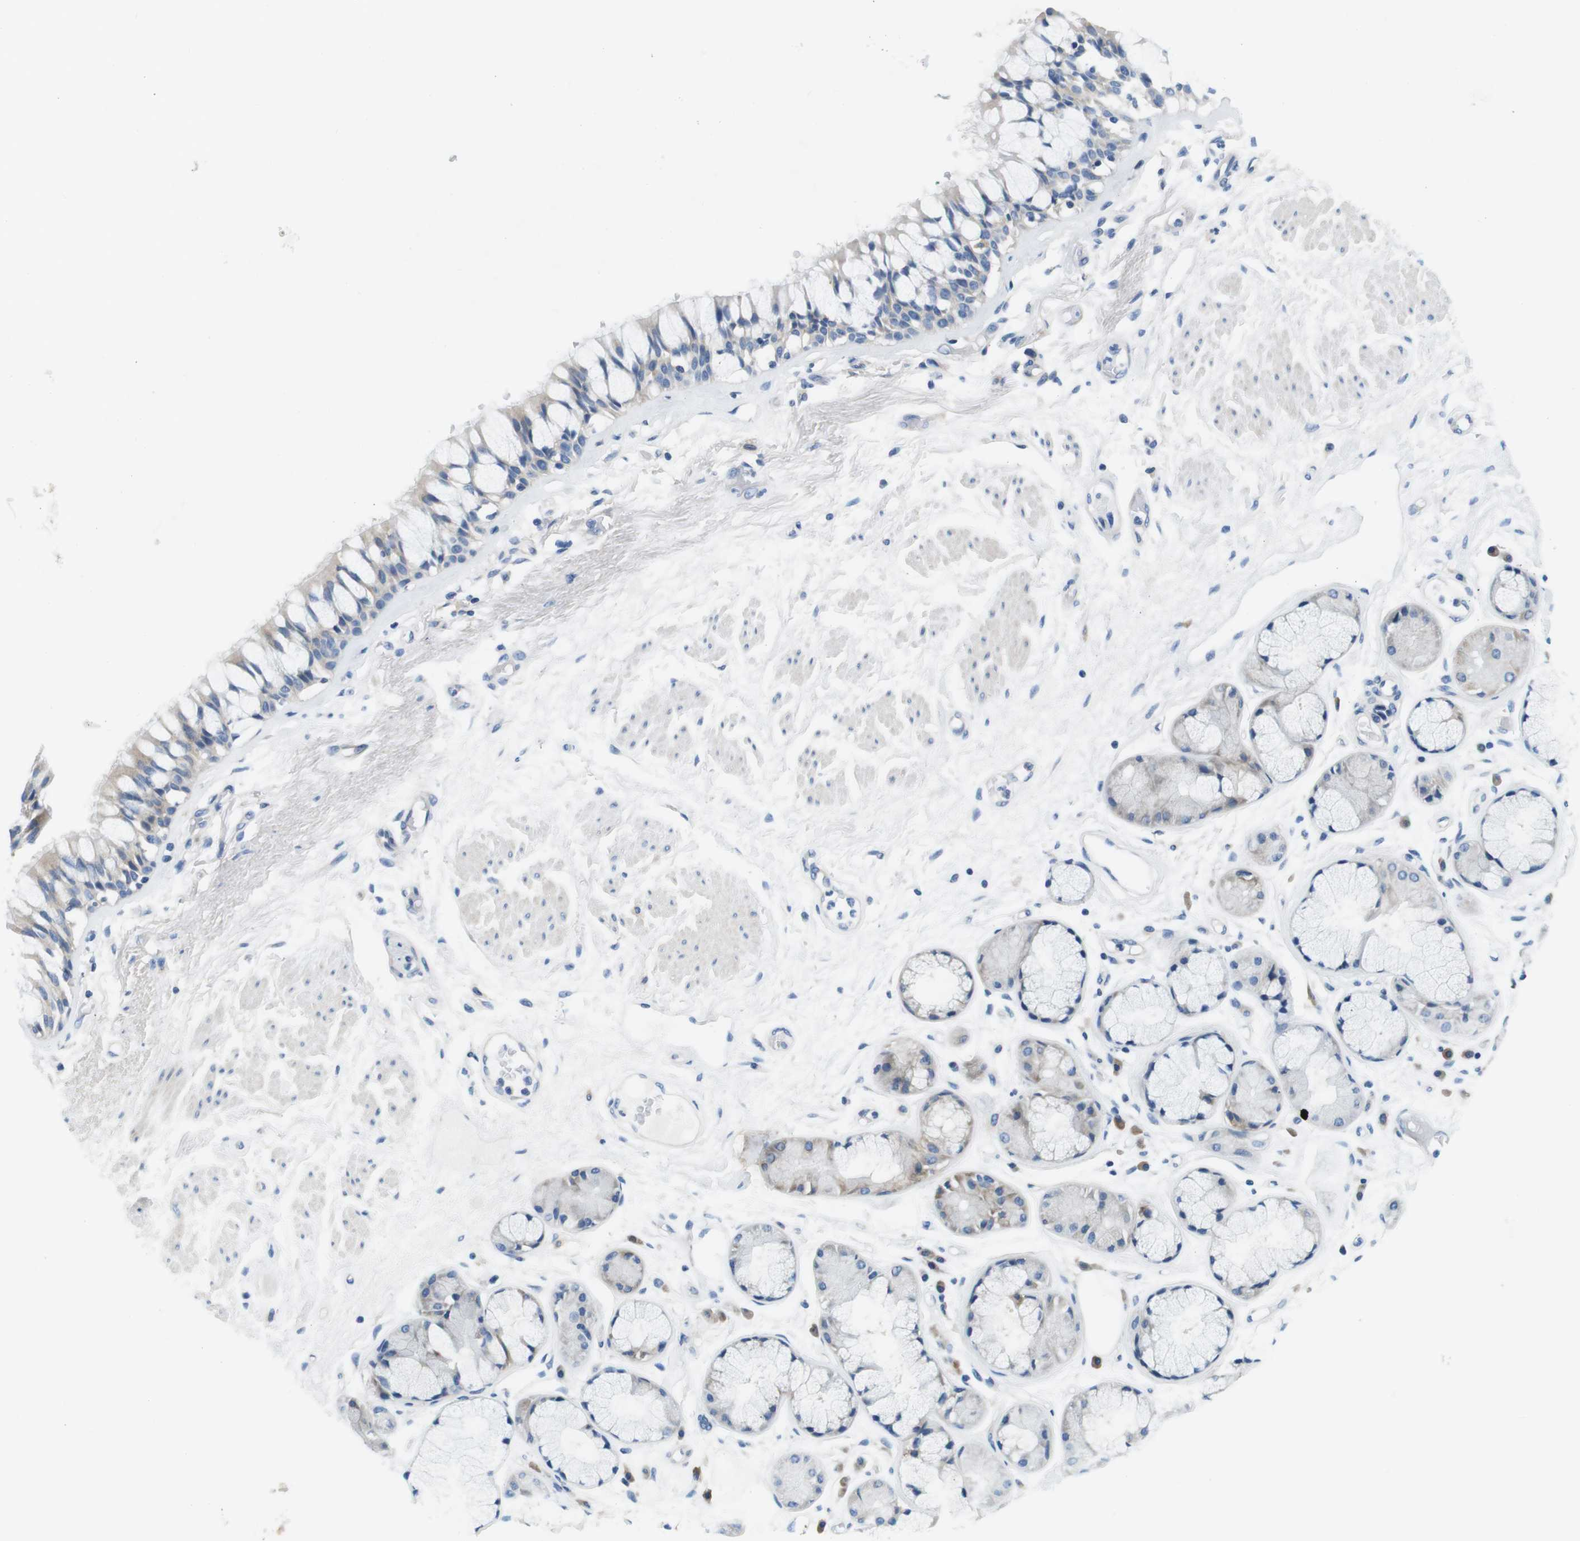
{"staining": {"intensity": "weak", "quantity": "25%-75%", "location": "cytoplasmic/membranous"}, "tissue": "bronchus", "cell_type": "Respiratory epithelial cells", "image_type": "normal", "snomed": [{"axis": "morphology", "description": "Normal tissue, NOS"}, {"axis": "topography", "description": "Bronchus"}], "caption": "The micrograph demonstrates immunohistochemical staining of benign bronchus. There is weak cytoplasmic/membranous positivity is appreciated in about 25%-75% of respiratory epithelial cells.", "gene": "DENND4C", "patient": {"sex": "male", "age": 66}}